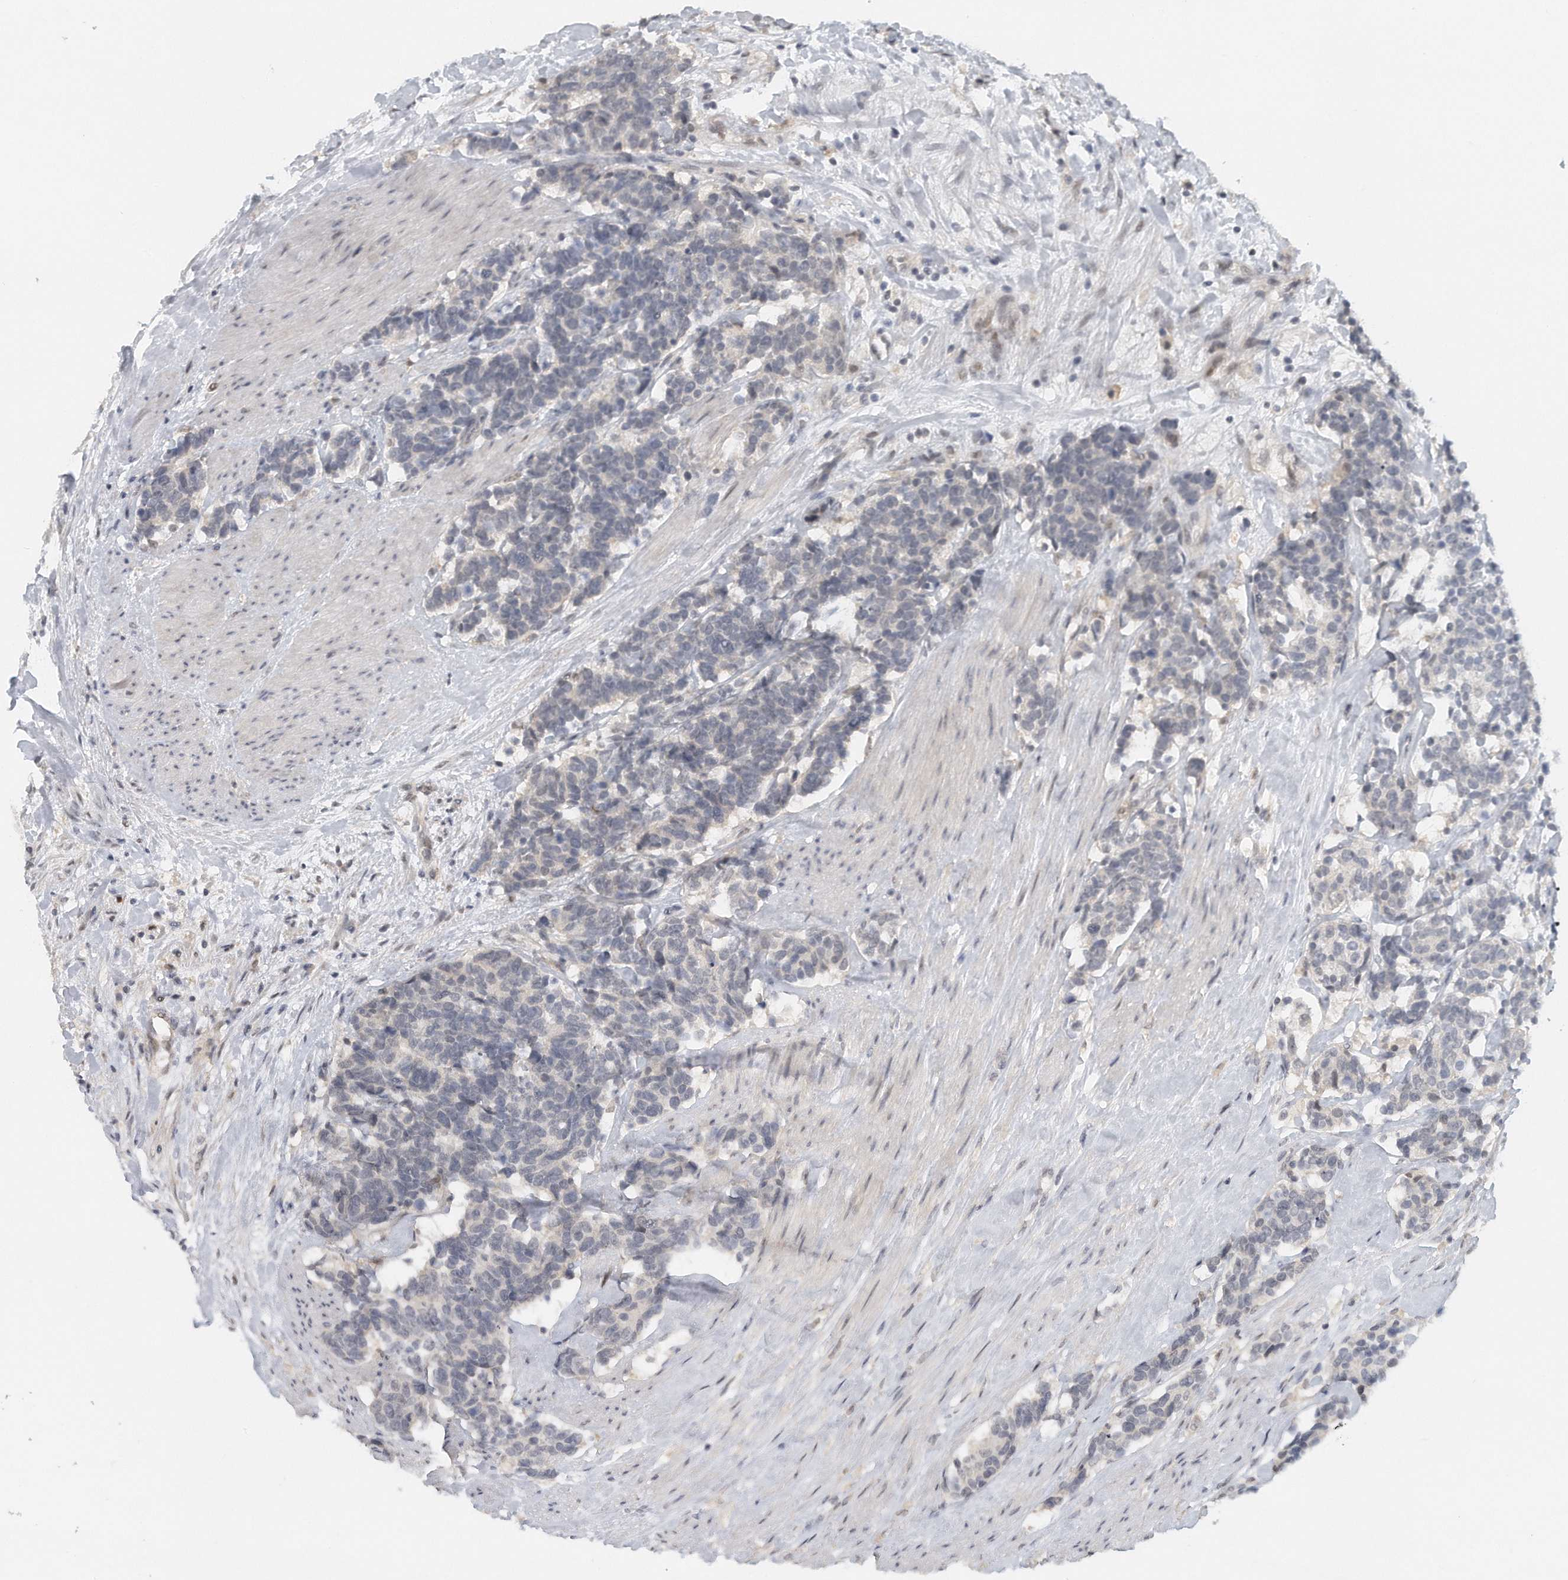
{"staining": {"intensity": "negative", "quantity": "none", "location": "none"}, "tissue": "carcinoid", "cell_type": "Tumor cells", "image_type": "cancer", "snomed": [{"axis": "morphology", "description": "Carcinoma, NOS"}, {"axis": "morphology", "description": "Carcinoid, malignant, NOS"}, {"axis": "topography", "description": "Urinary bladder"}], "caption": "Immunohistochemistry (IHC) photomicrograph of neoplastic tissue: malignant carcinoid stained with DAB (3,3'-diaminobenzidine) reveals no significant protein staining in tumor cells.", "gene": "DDX43", "patient": {"sex": "male", "age": 57}}